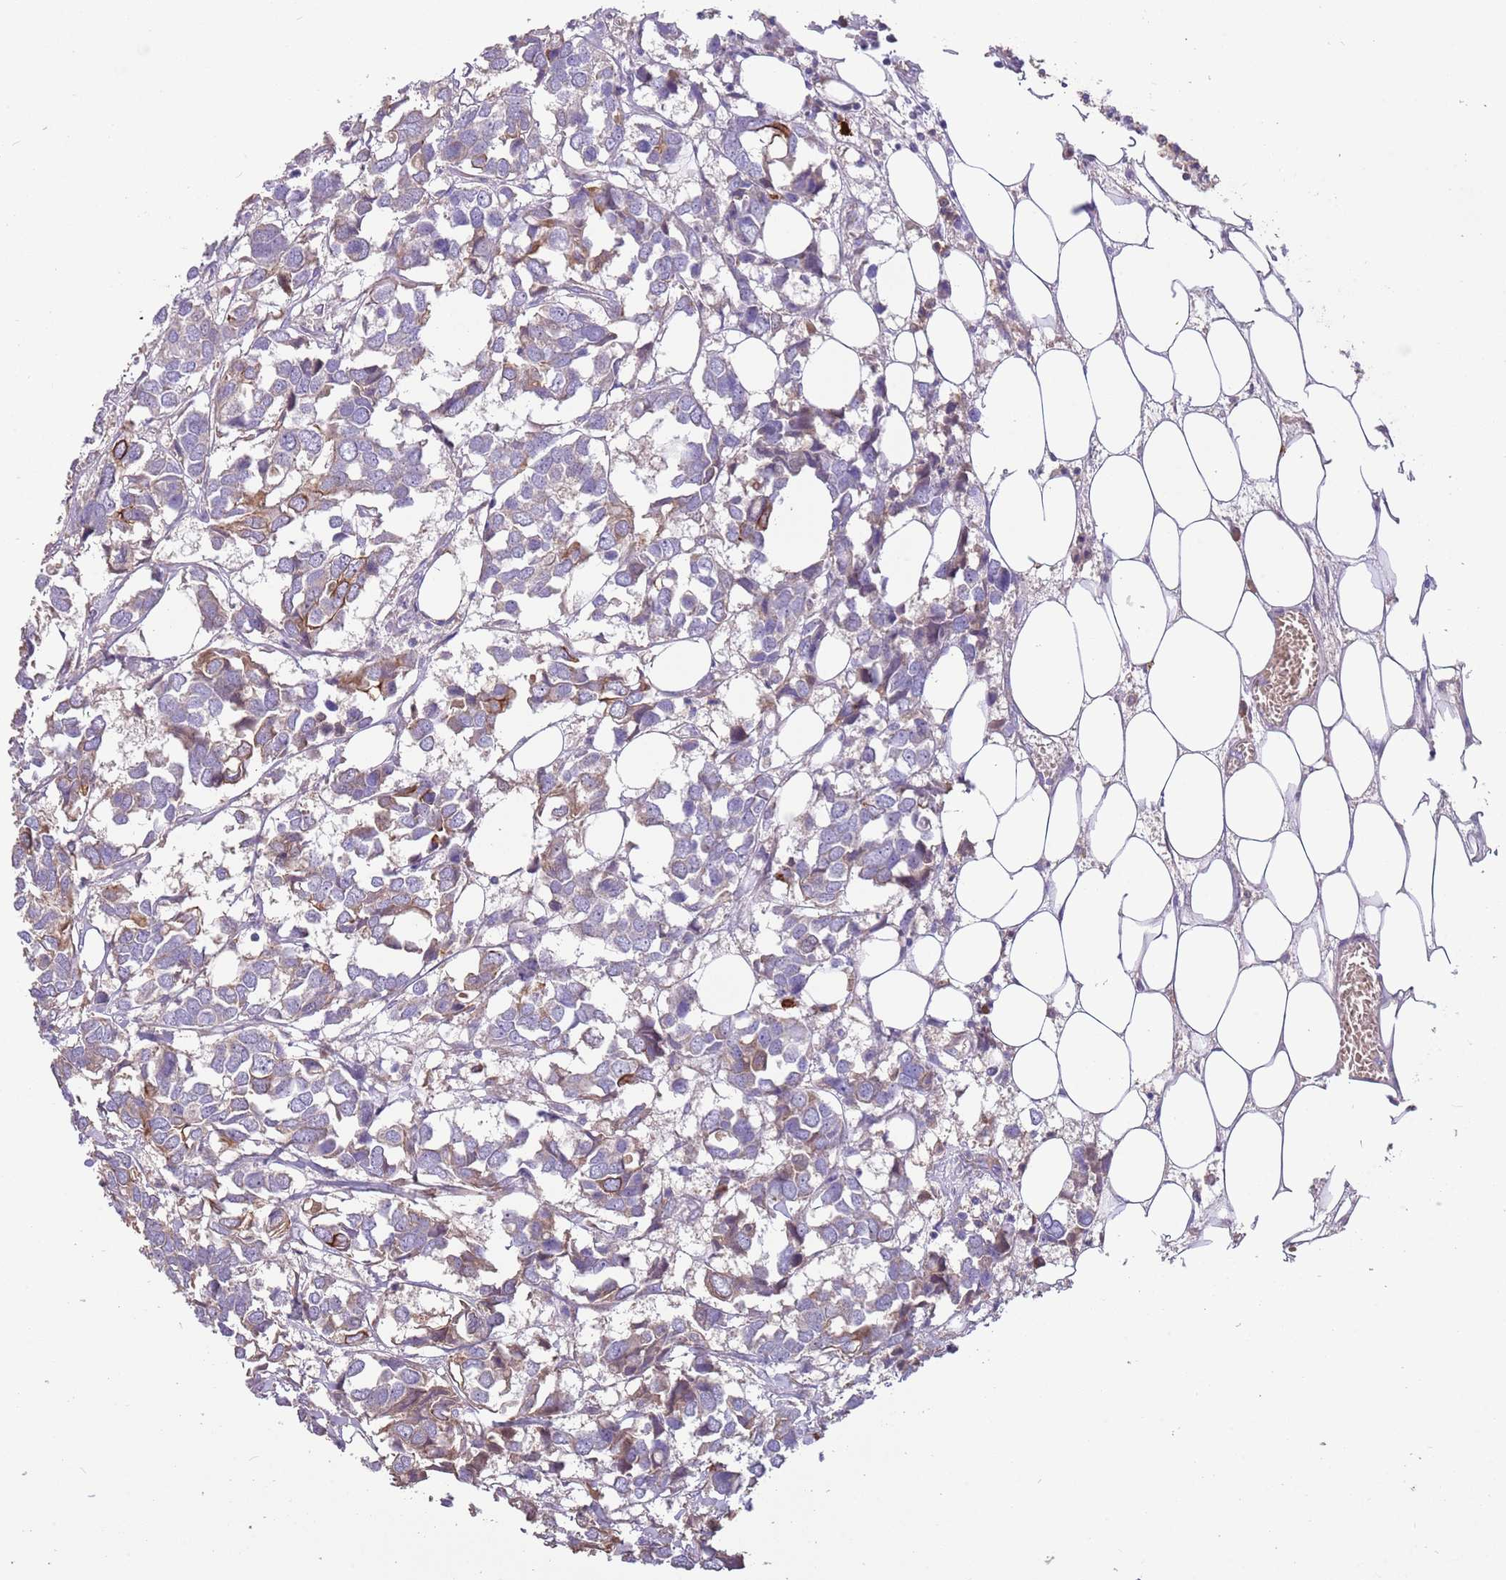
{"staining": {"intensity": "negative", "quantity": "none", "location": "none"}, "tissue": "breast cancer", "cell_type": "Tumor cells", "image_type": "cancer", "snomed": [{"axis": "morphology", "description": "Duct carcinoma"}, {"axis": "topography", "description": "Breast"}], "caption": "This is an immunohistochemistry image of breast cancer. There is no staining in tumor cells.", "gene": "TRMO", "patient": {"sex": "female", "age": 83}}